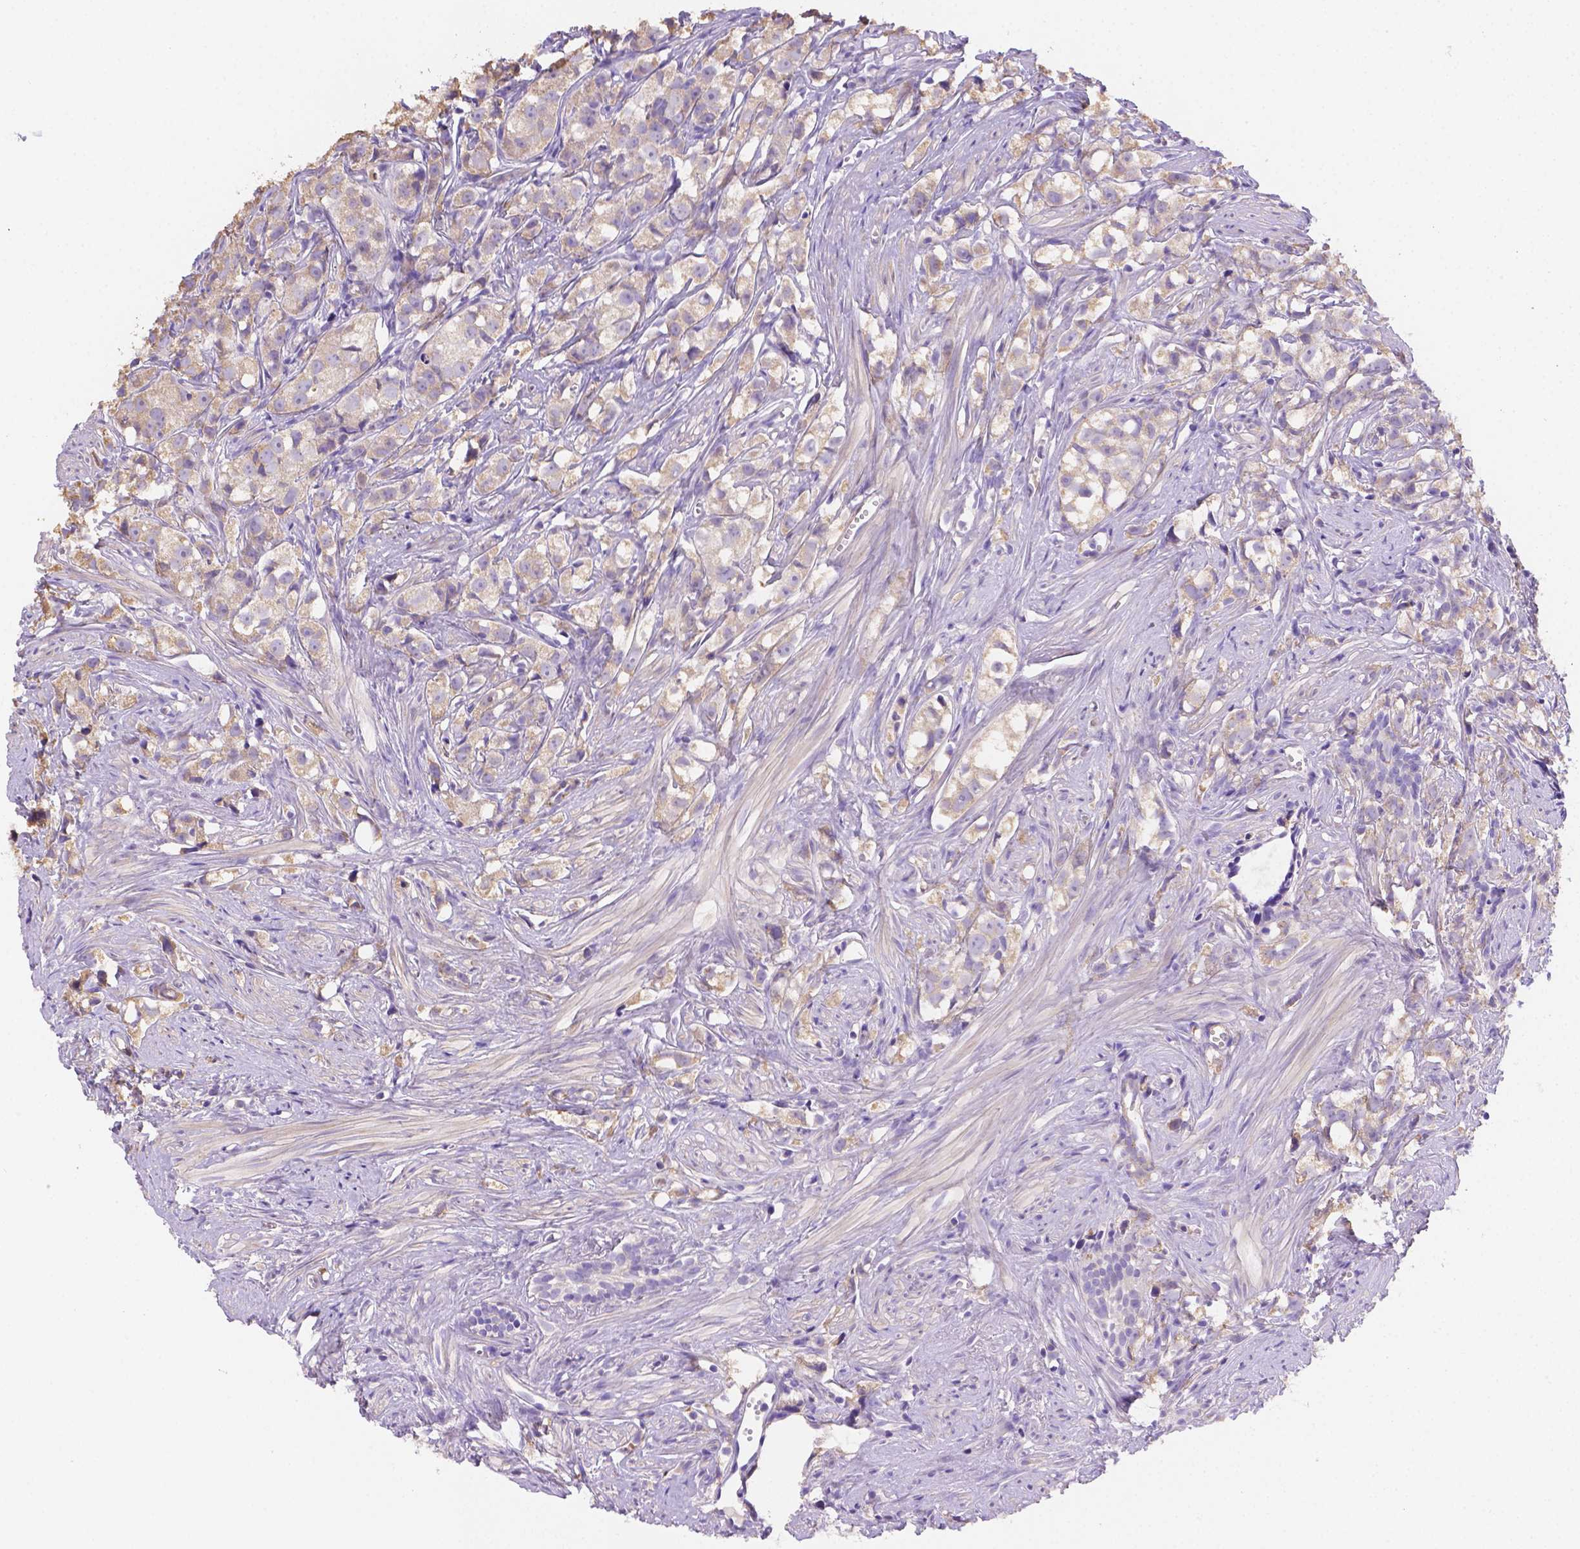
{"staining": {"intensity": "weak", "quantity": "25%-75%", "location": "cytoplasmic/membranous"}, "tissue": "prostate cancer", "cell_type": "Tumor cells", "image_type": "cancer", "snomed": [{"axis": "morphology", "description": "Adenocarcinoma, High grade"}, {"axis": "topography", "description": "Prostate"}], "caption": "Brown immunohistochemical staining in human high-grade adenocarcinoma (prostate) exhibits weak cytoplasmic/membranous staining in about 25%-75% of tumor cells. The protein of interest is stained brown, and the nuclei are stained in blue (DAB (3,3'-diaminobenzidine) IHC with brightfield microscopy, high magnification).", "gene": "NXPE2", "patient": {"sex": "male", "age": 68}}